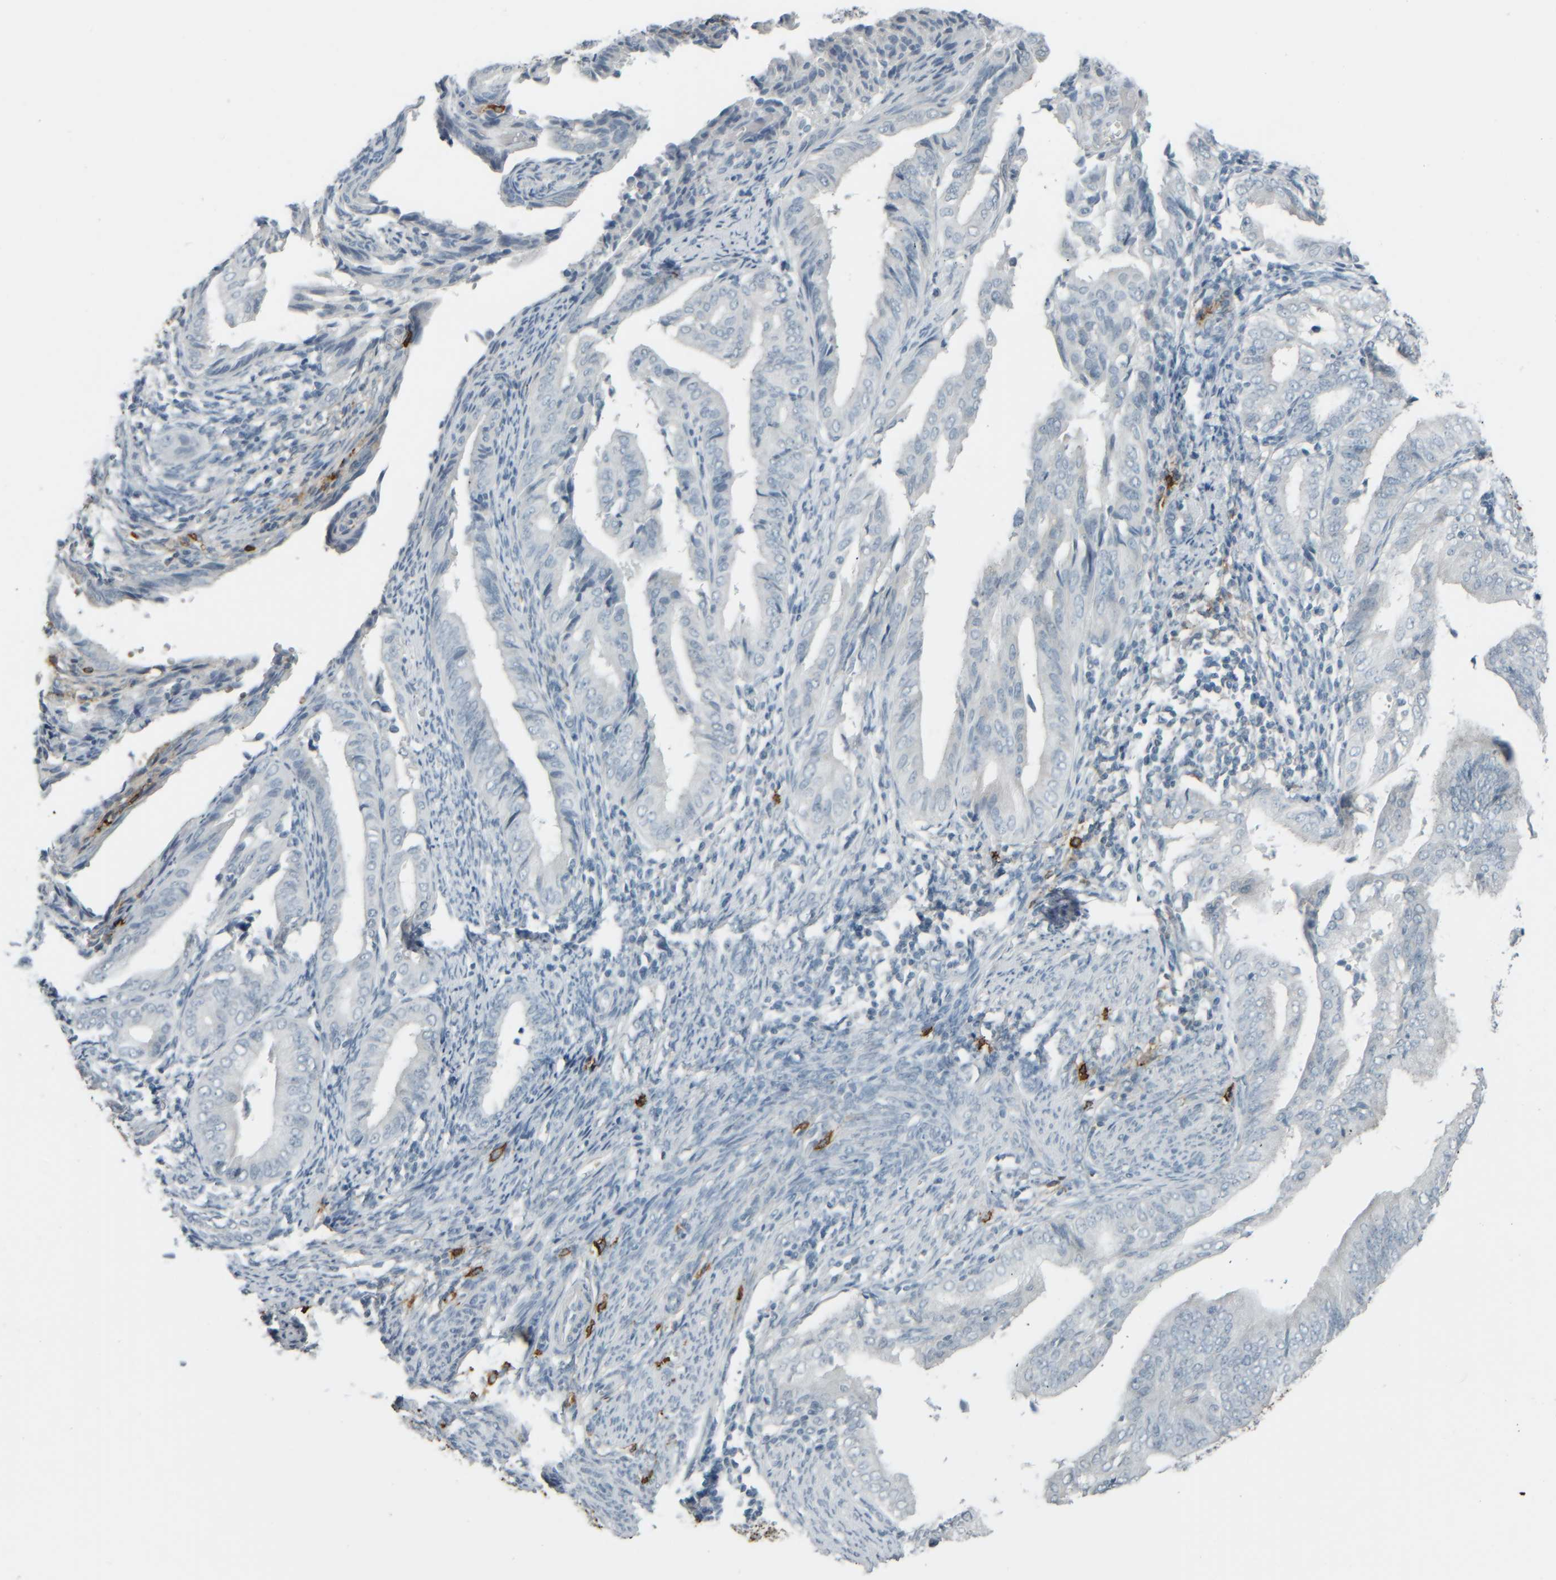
{"staining": {"intensity": "negative", "quantity": "none", "location": "none"}, "tissue": "endometrial cancer", "cell_type": "Tumor cells", "image_type": "cancer", "snomed": [{"axis": "morphology", "description": "Adenocarcinoma, NOS"}, {"axis": "topography", "description": "Endometrium"}], "caption": "Endometrial cancer stained for a protein using immunohistochemistry shows no positivity tumor cells.", "gene": "TPSAB1", "patient": {"sex": "female", "age": 58}}